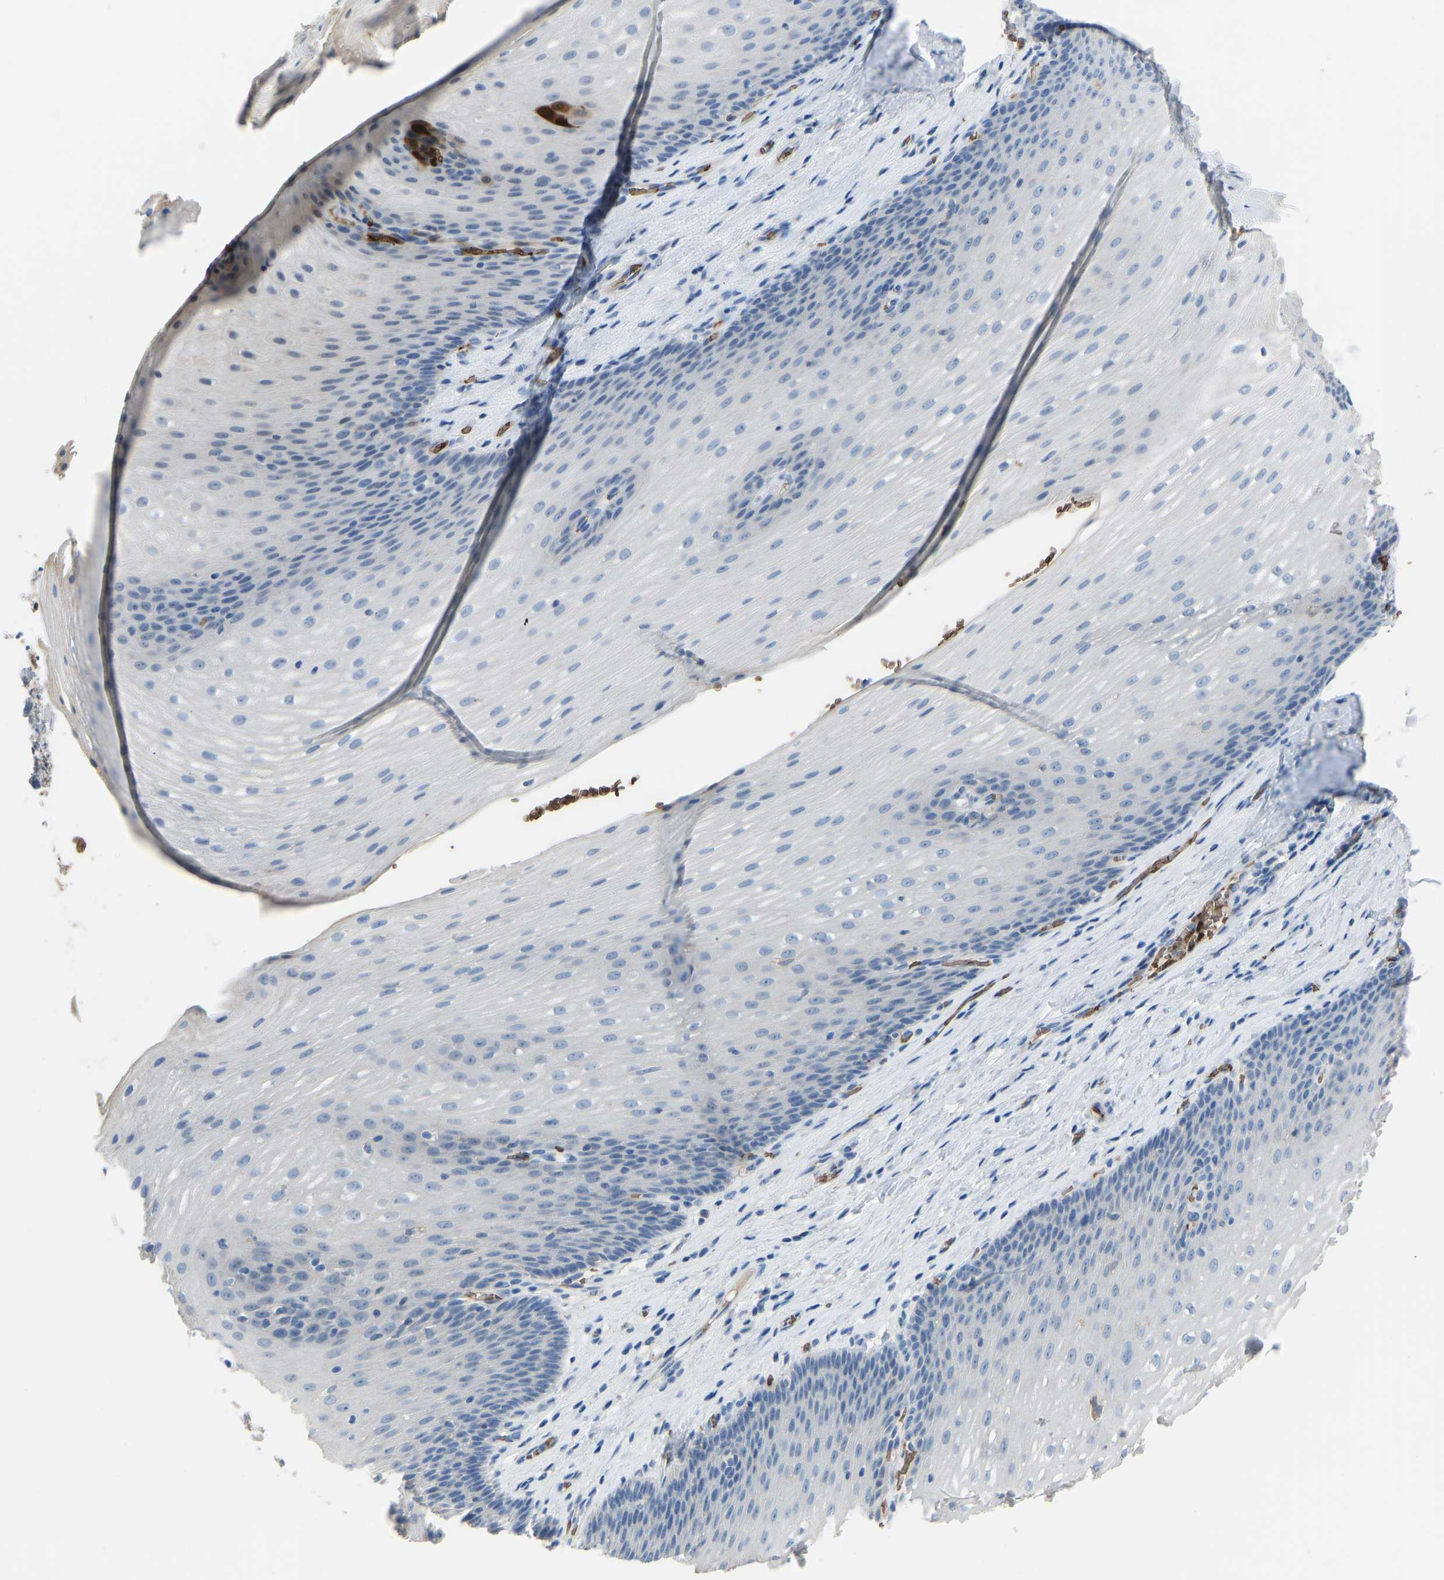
{"staining": {"intensity": "negative", "quantity": "none", "location": "none"}, "tissue": "esophagus", "cell_type": "Squamous epithelial cells", "image_type": "normal", "snomed": [{"axis": "morphology", "description": "Normal tissue, NOS"}, {"axis": "topography", "description": "Esophagus"}], "caption": "Immunohistochemistry (IHC) image of unremarkable esophagus: human esophagus stained with DAB (3,3'-diaminobenzidine) shows no significant protein expression in squamous epithelial cells. (DAB immunohistochemistry (IHC) visualized using brightfield microscopy, high magnification).", "gene": "PIGS", "patient": {"sex": "male", "age": 48}}